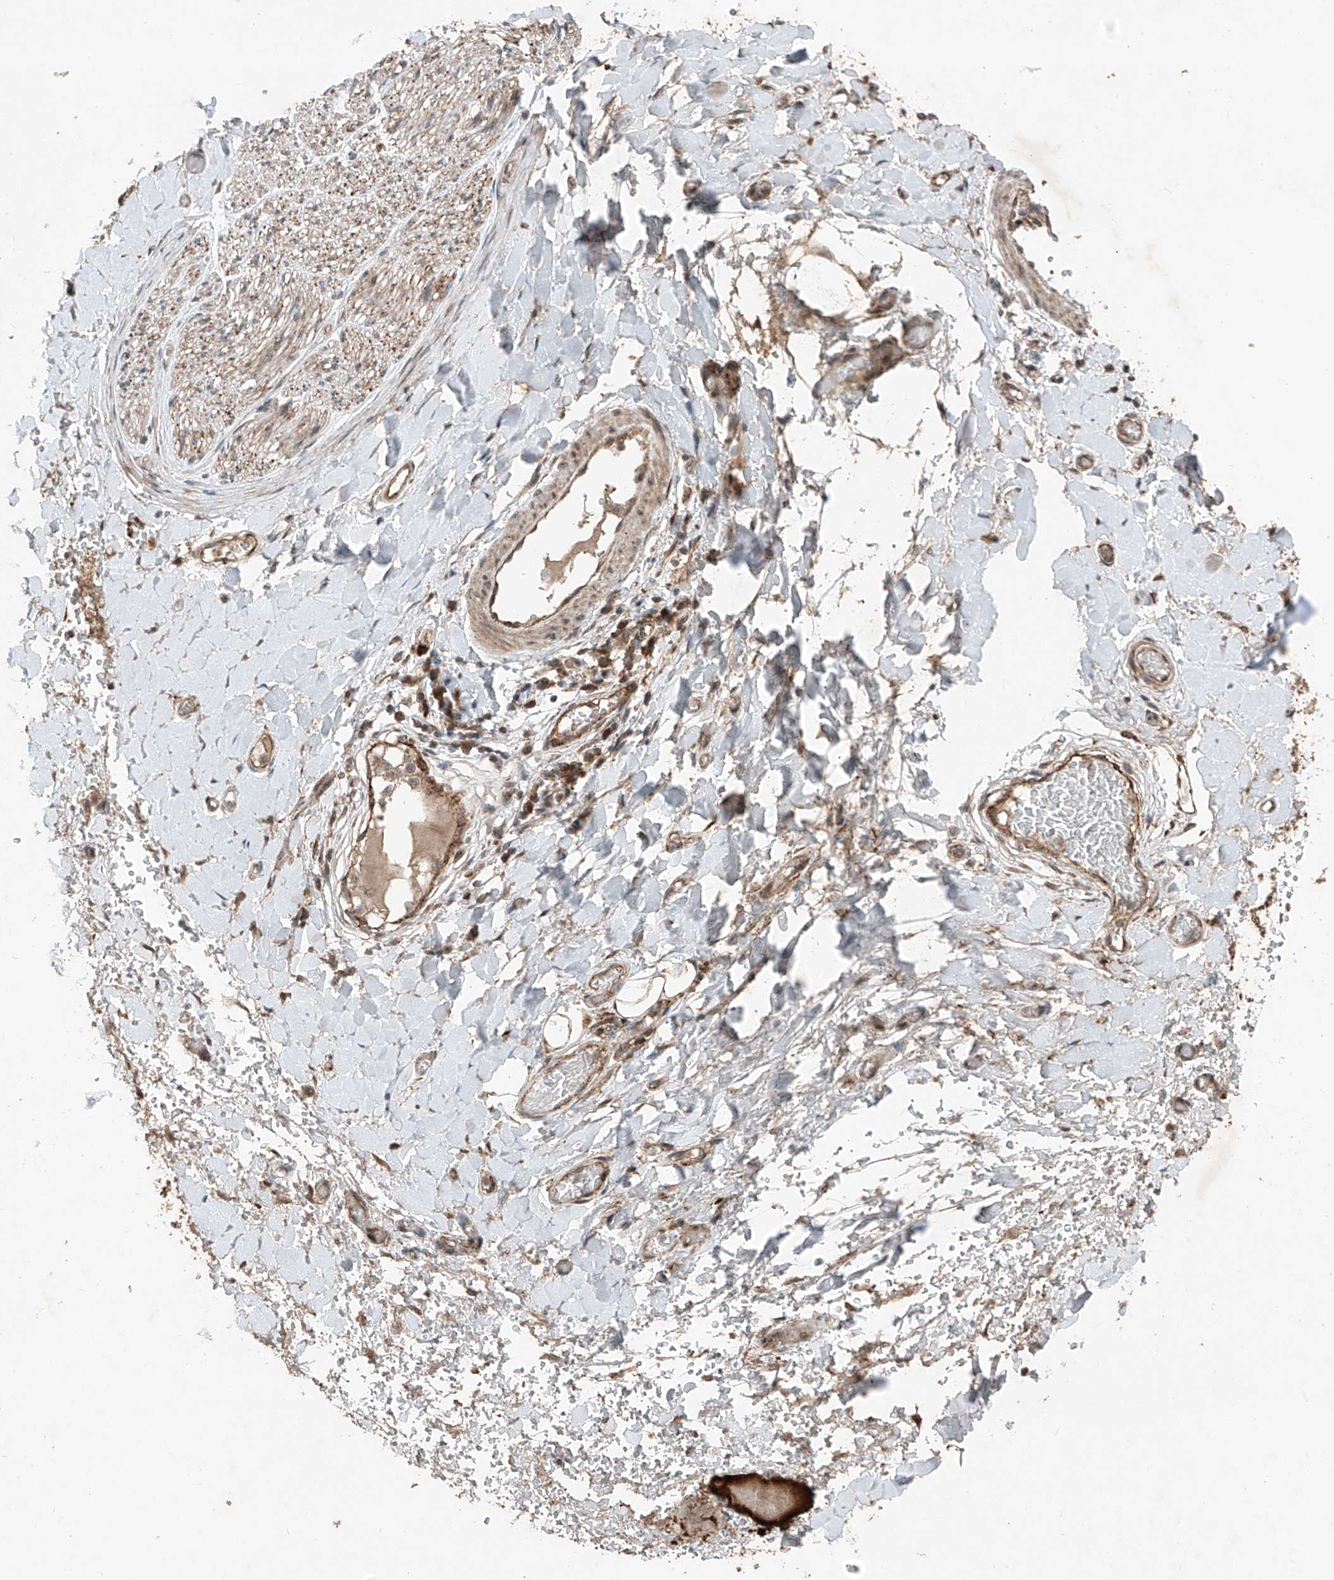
{"staining": {"intensity": "negative", "quantity": "none", "location": "none"}, "tissue": "soft tissue", "cell_type": "Fibroblasts", "image_type": "normal", "snomed": [{"axis": "morphology", "description": "Normal tissue, NOS"}, {"axis": "morphology", "description": "Adenocarcinoma, NOS"}, {"axis": "topography", "description": "Stomach, upper"}, {"axis": "topography", "description": "Peripheral nerve tissue"}], "caption": "Fibroblasts show no significant staining in unremarkable soft tissue.", "gene": "ZNF620", "patient": {"sex": "male", "age": 62}}